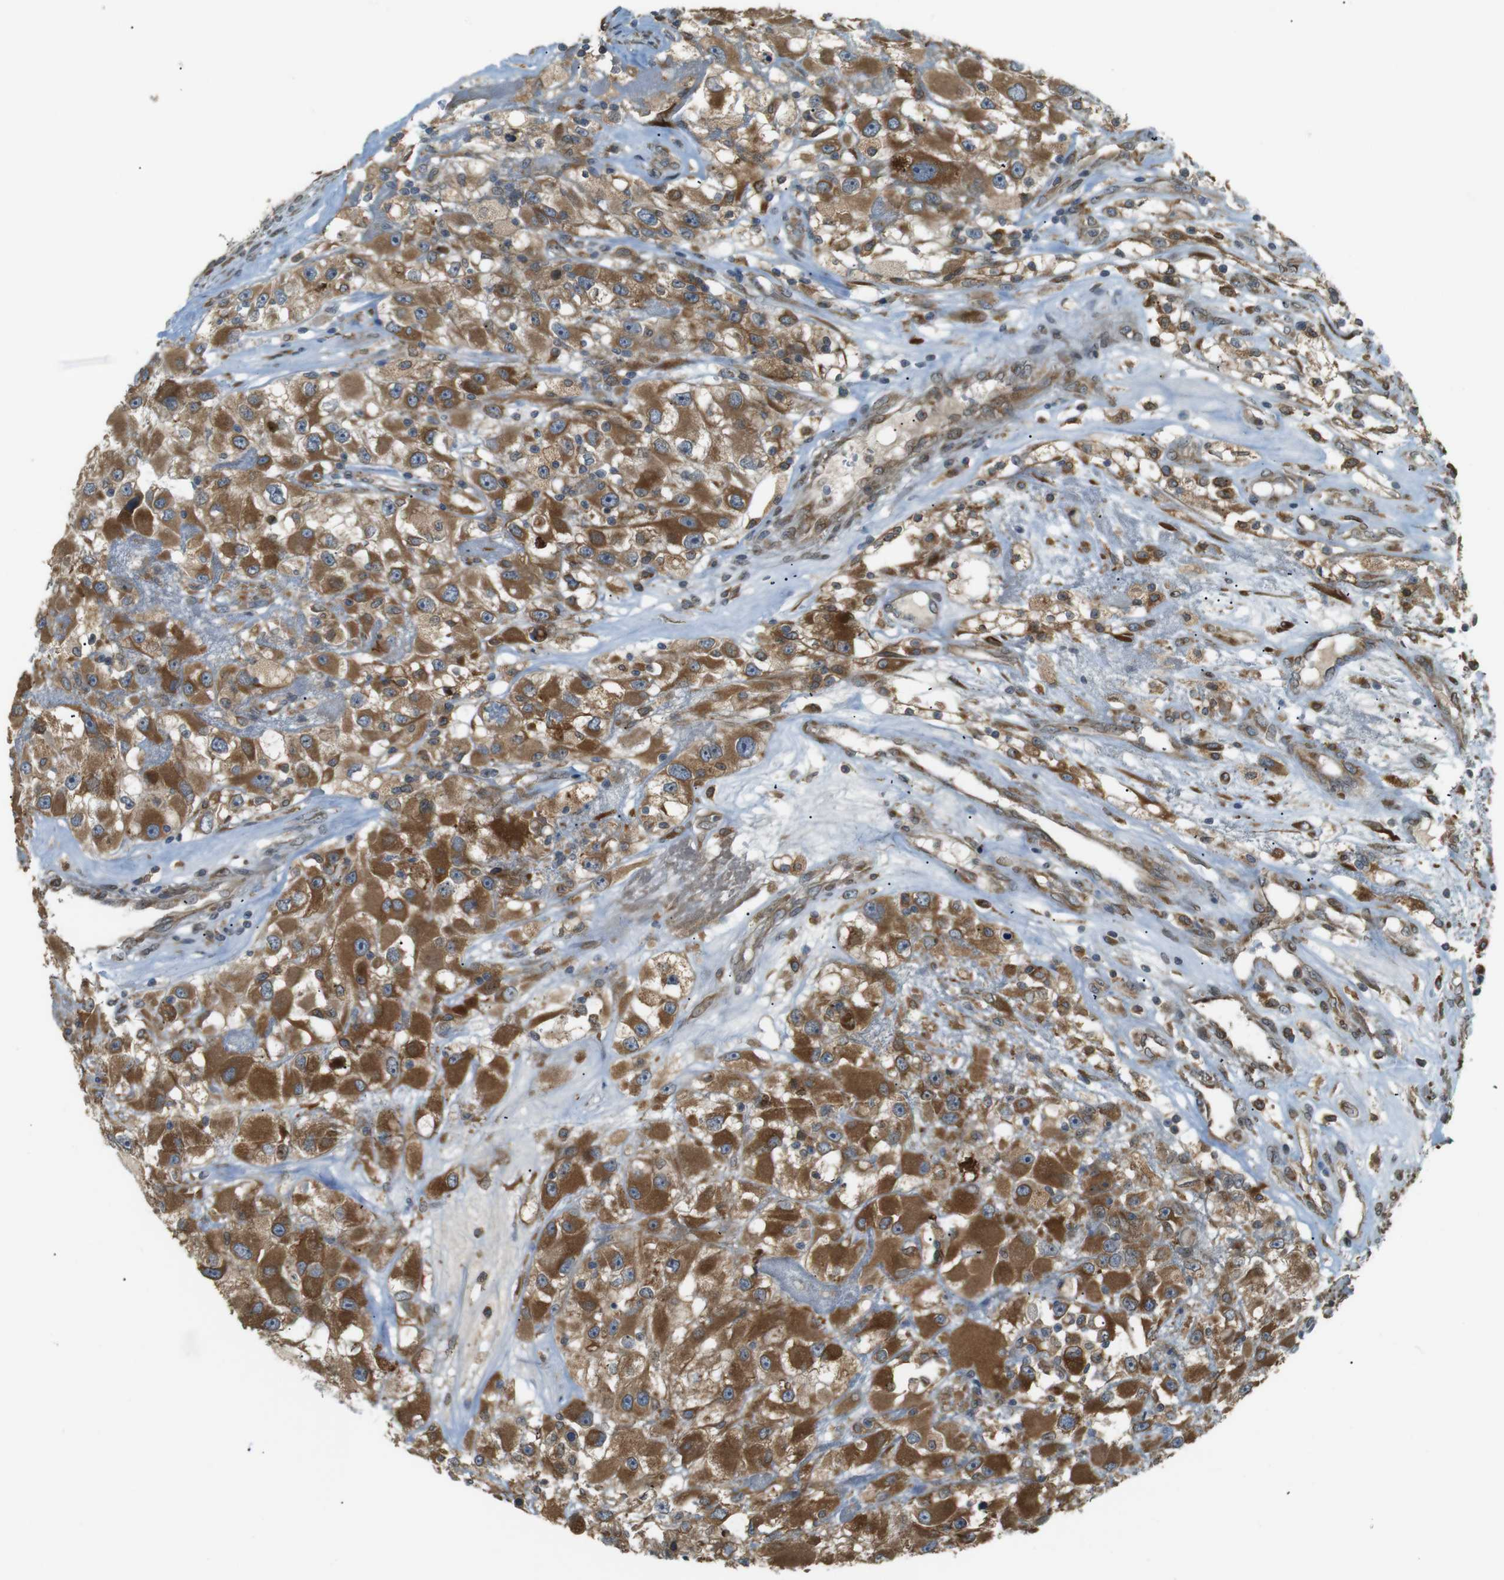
{"staining": {"intensity": "strong", "quantity": ">75%", "location": "cytoplasmic/membranous"}, "tissue": "renal cancer", "cell_type": "Tumor cells", "image_type": "cancer", "snomed": [{"axis": "morphology", "description": "Adenocarcinoma, NOS"}, {"axis": "topography", "description": "Kidney"}], "caption": "Immunohistochemistry (IHC) photomicrograph of neoplastic tissue: human renal adenocarcinoma stained using IHC reveals high levels of strong protein expression localized specifically in the cytoplasmic/membranous of tumor cells, appearing as a cytoplasmic/membranous brown color.", "gene": "TMED4", "patient": {"sex": "female", "age": 52}}